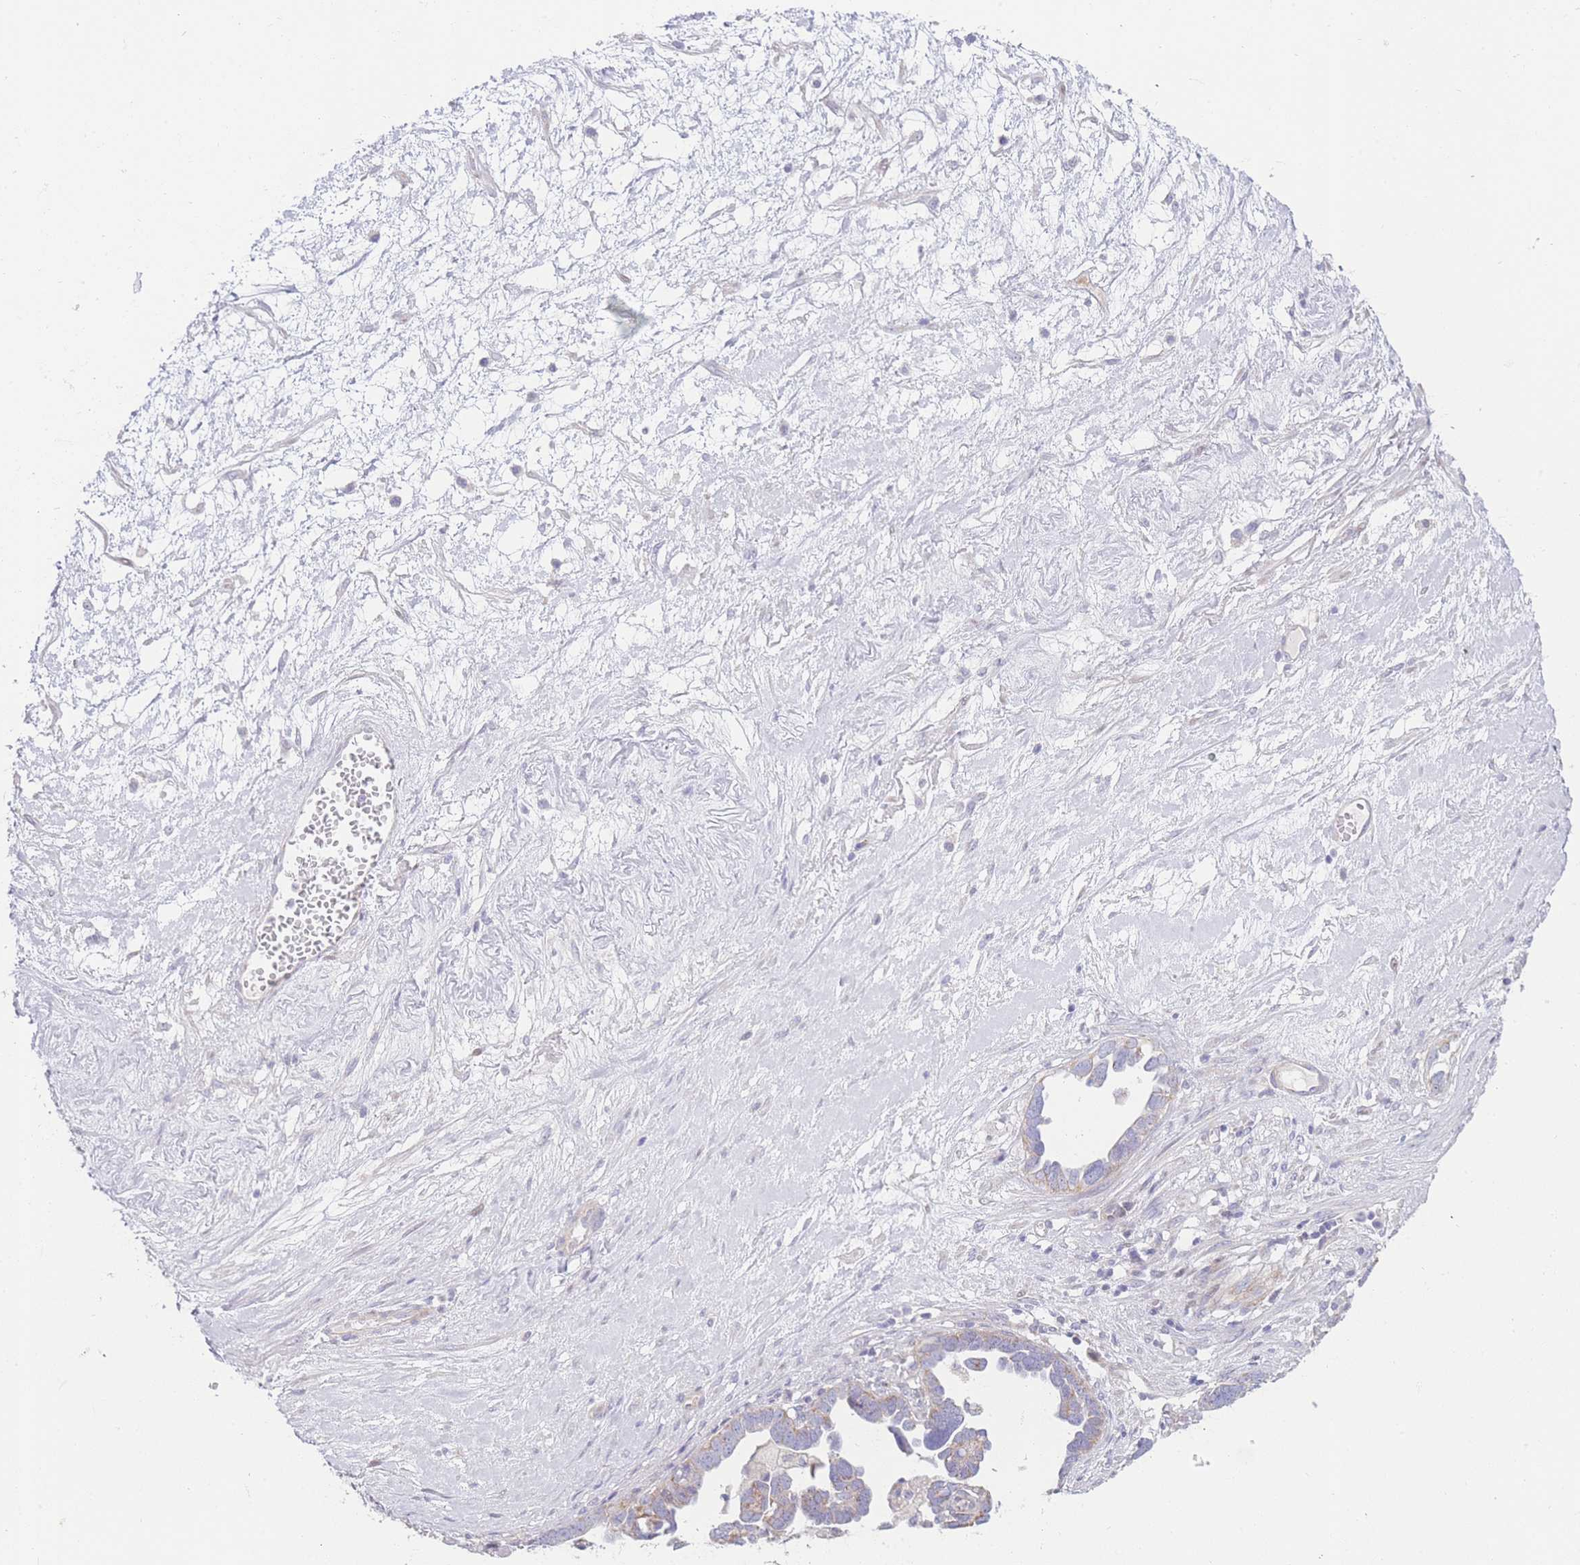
{"staining": {"intensity": "negative", "quantity": "none", "location": "none"}, "tissue": "ovarian cancer", "cell_type": "Tumor cells", "image_type": "cancer", "snomed": [{"axis": "morphology", "description": "Cystadenocarcinoma, serous, NOS"}, {"axis": "topography", "description": "Ovary"}], "caption": "This is an IHC histopathology image of ovarian cancer (serous cystadenocarcinoma). There is no staining in tumor cells.", "gene": "GPAM", "patient": {"sex": "female", "age": 54}}